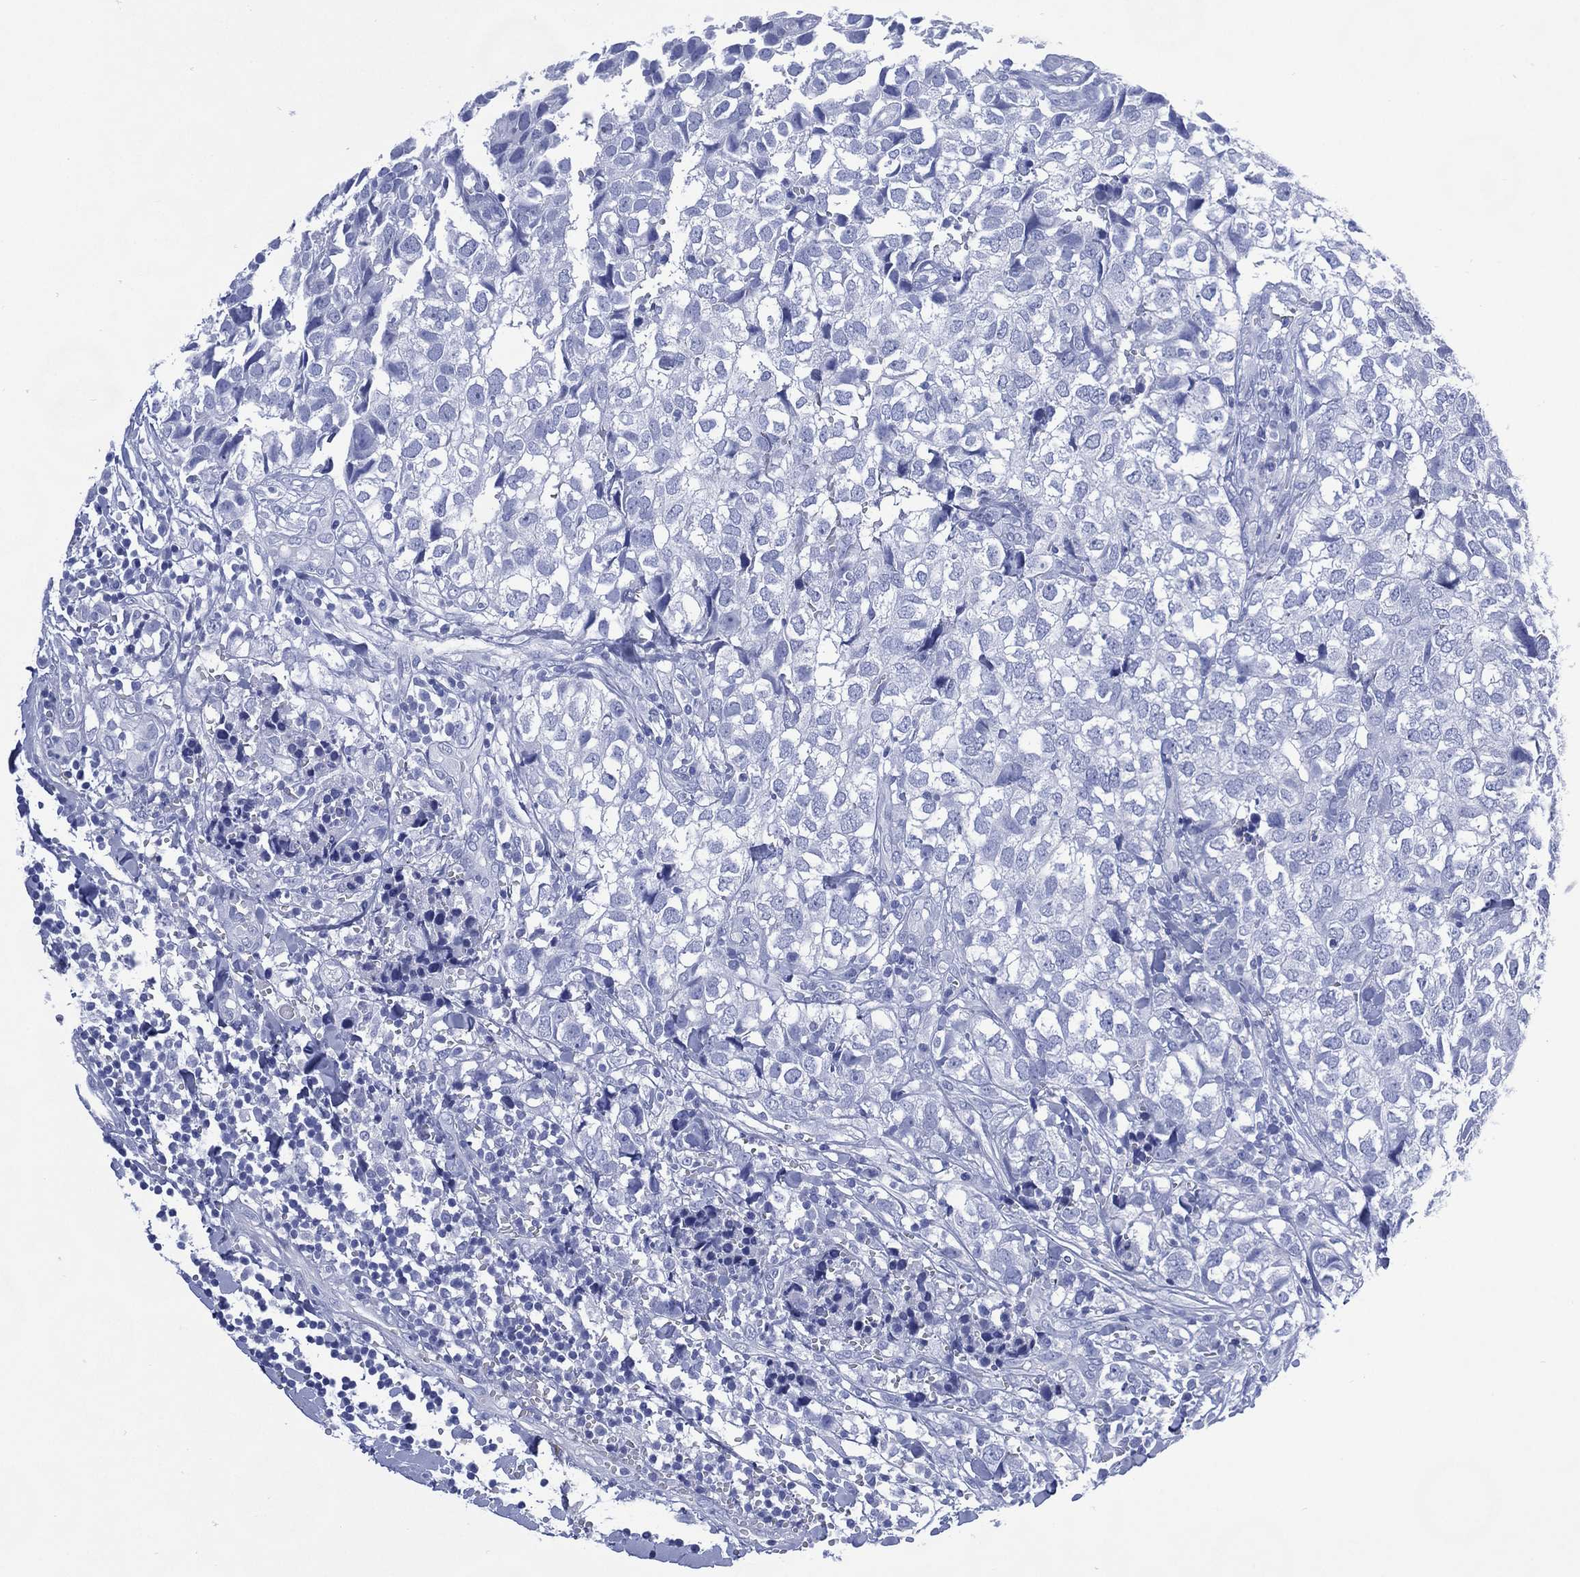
{"staining": {"intensity": "negative", "quantity": "none", "location": "none"}, "tissue": "breast cancer", "cell_type": "Tumor cells", "image_type": "cancer", "snomed": [{"axis": "morphology", "description": "Duct carcinoma"}, {"axis": "topography", "description": "Breast"}], "caption": "This is an immunohistochemistry image of invasive ductal carcinoma (breast). There is no positivity in tumor cells.", "gene": "SHCBP1L", "patient": {"sex": "female", "age": 30}}